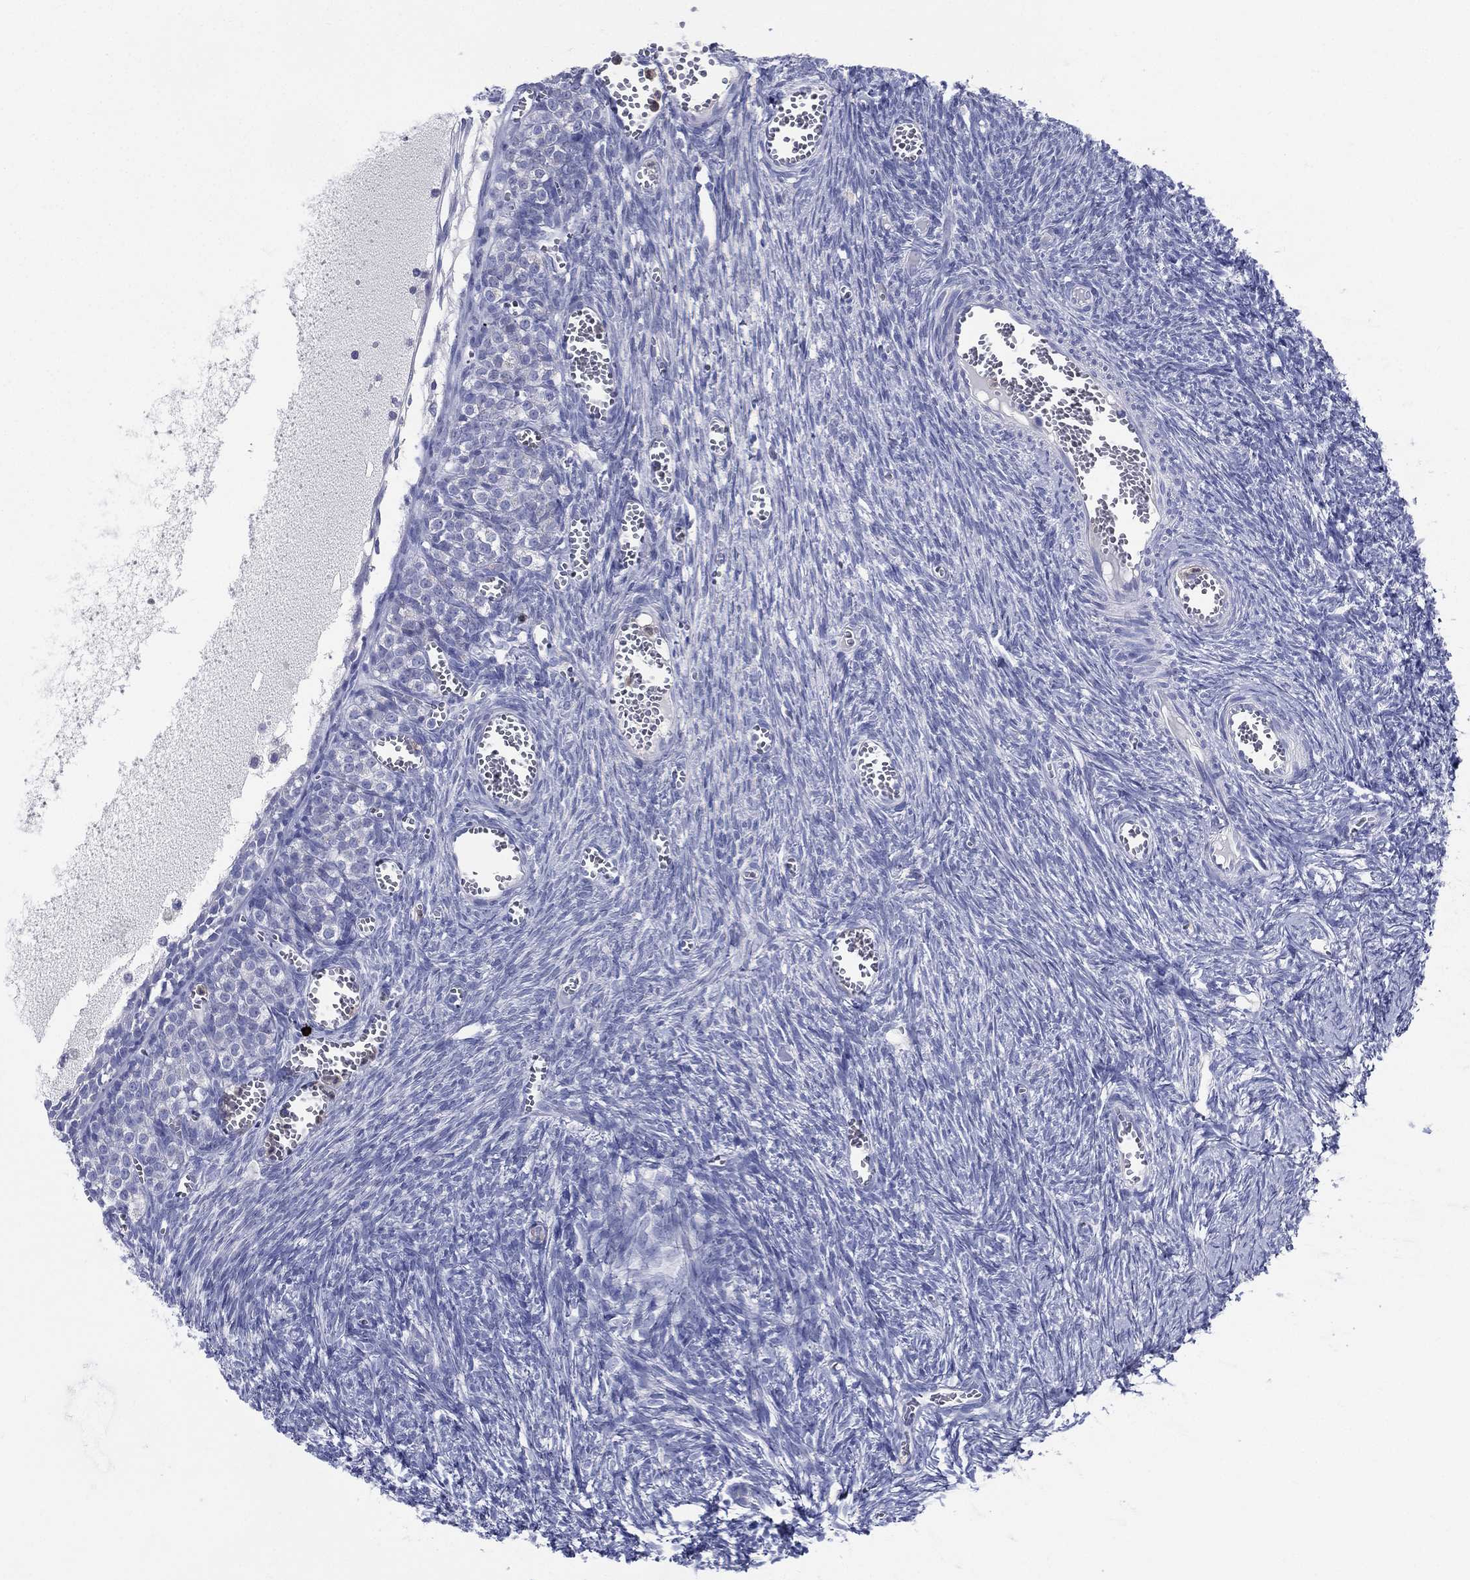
{"staining": {"intensity": "negative", "quantity": "none", "location": "none"}, "tissue": "ovary", "cell_type": "Follicle cells", "image_type": "normal", "snomed": [{"axis": "morphology", "description": "Normal tissue, NOS"}, {"axis": "topography", "description": "Ovary"}], "caption": "Ovary was stained to show a protein in brown. There is no significant expression in follicle cells. (Immunohistochemistry, brightfield microscopy, high magnification).", "gene": "DEFB121", "patient": {"sex": "female", "age": 43}}